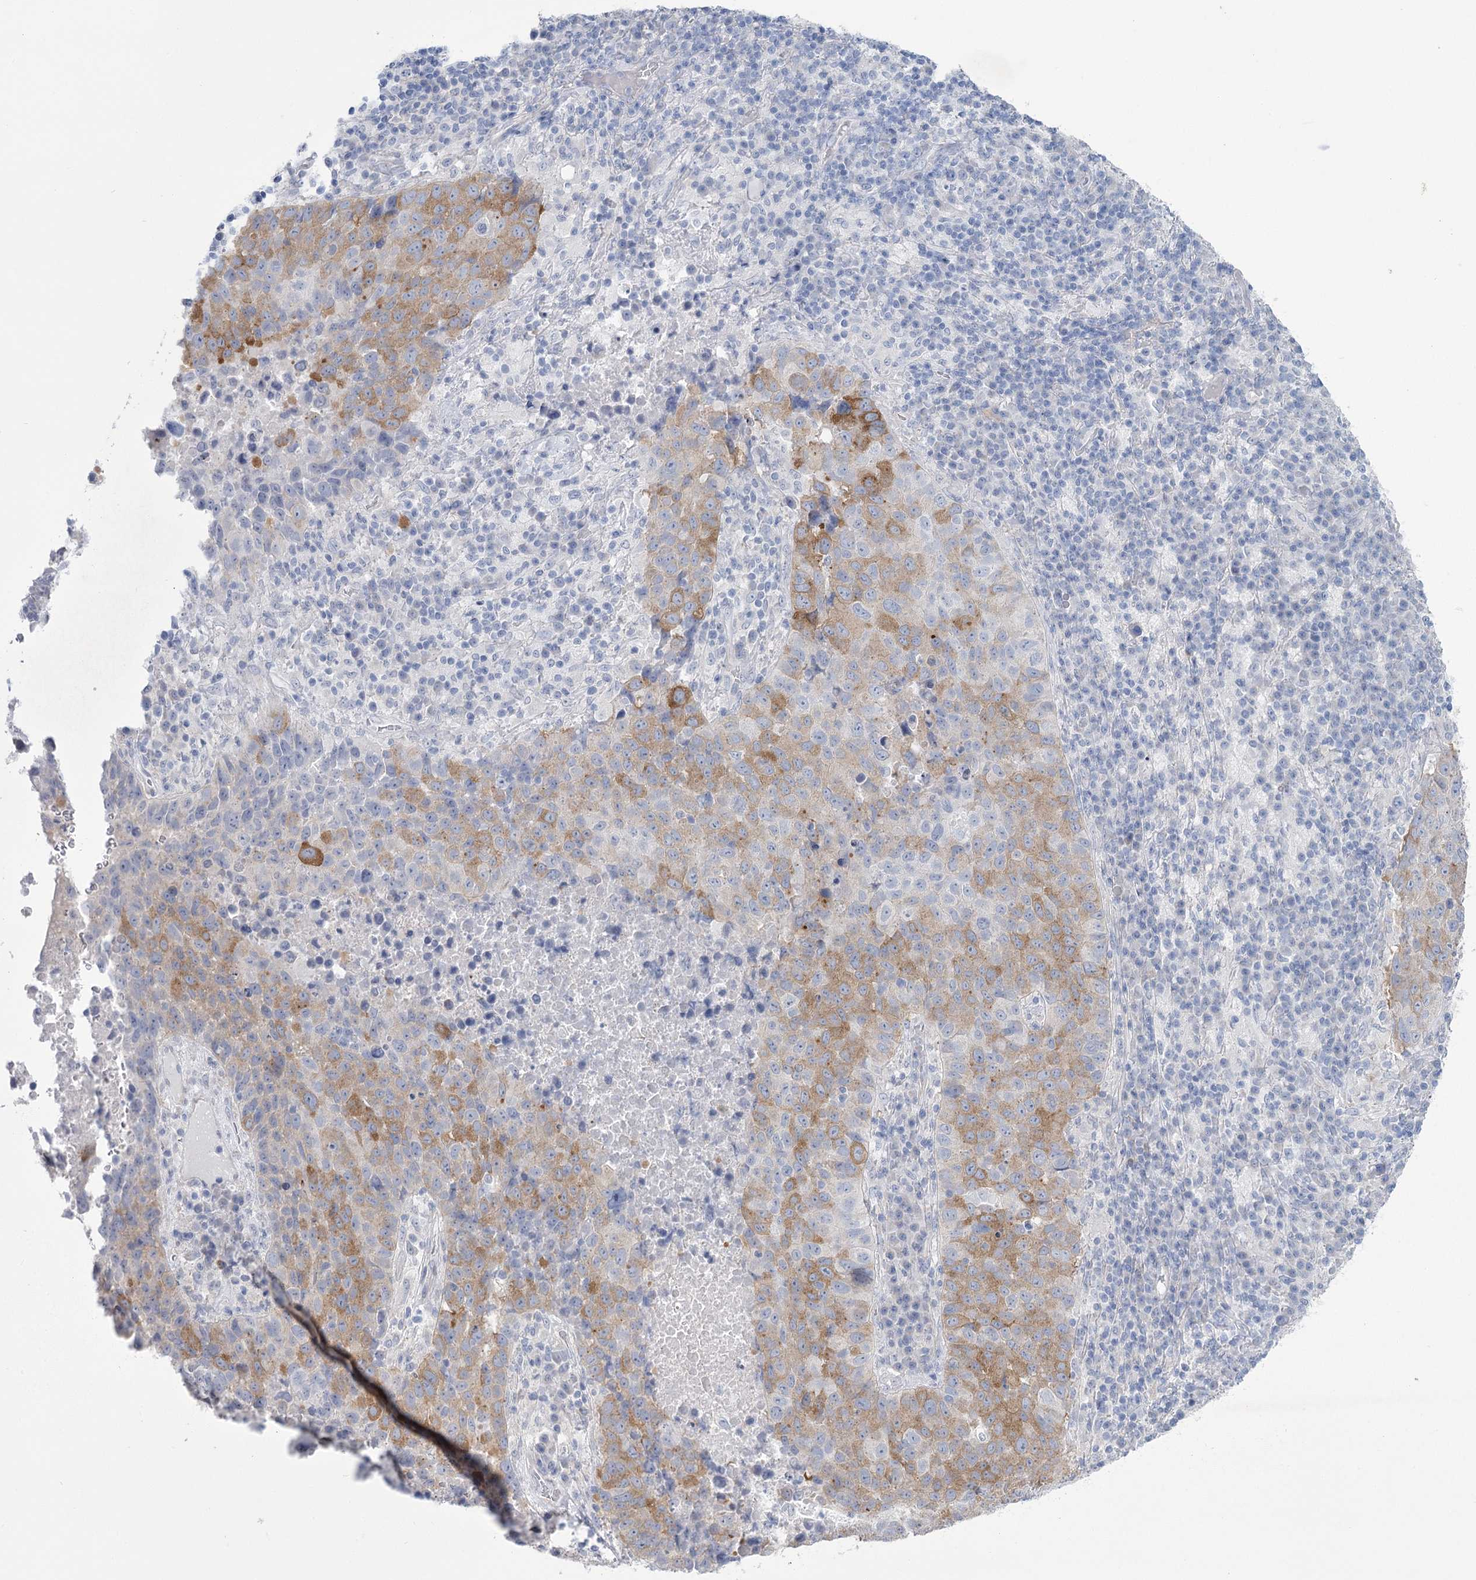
{"staining": {"intensity": "moderate", "quantity": "<25%", "location": "cytoplasmic/membranous"}, "tissue": "lung cancer", "cell_type": "Tumor cells", "image_type": "cancer", "snomed": [{"axis": "morphology", "description": "Squamous cell carcinoma, NOS"}, {"axis": "topography", "description": "Lung"}], "caption": "Protein staining displays moderate cytoplasmic/membranous staining in approximately <25% of tumor cells in lung cancer (squamous cell carcinoma).", "gene": "CCDC88A", "patient": {"sex": "male", "age": 73}}